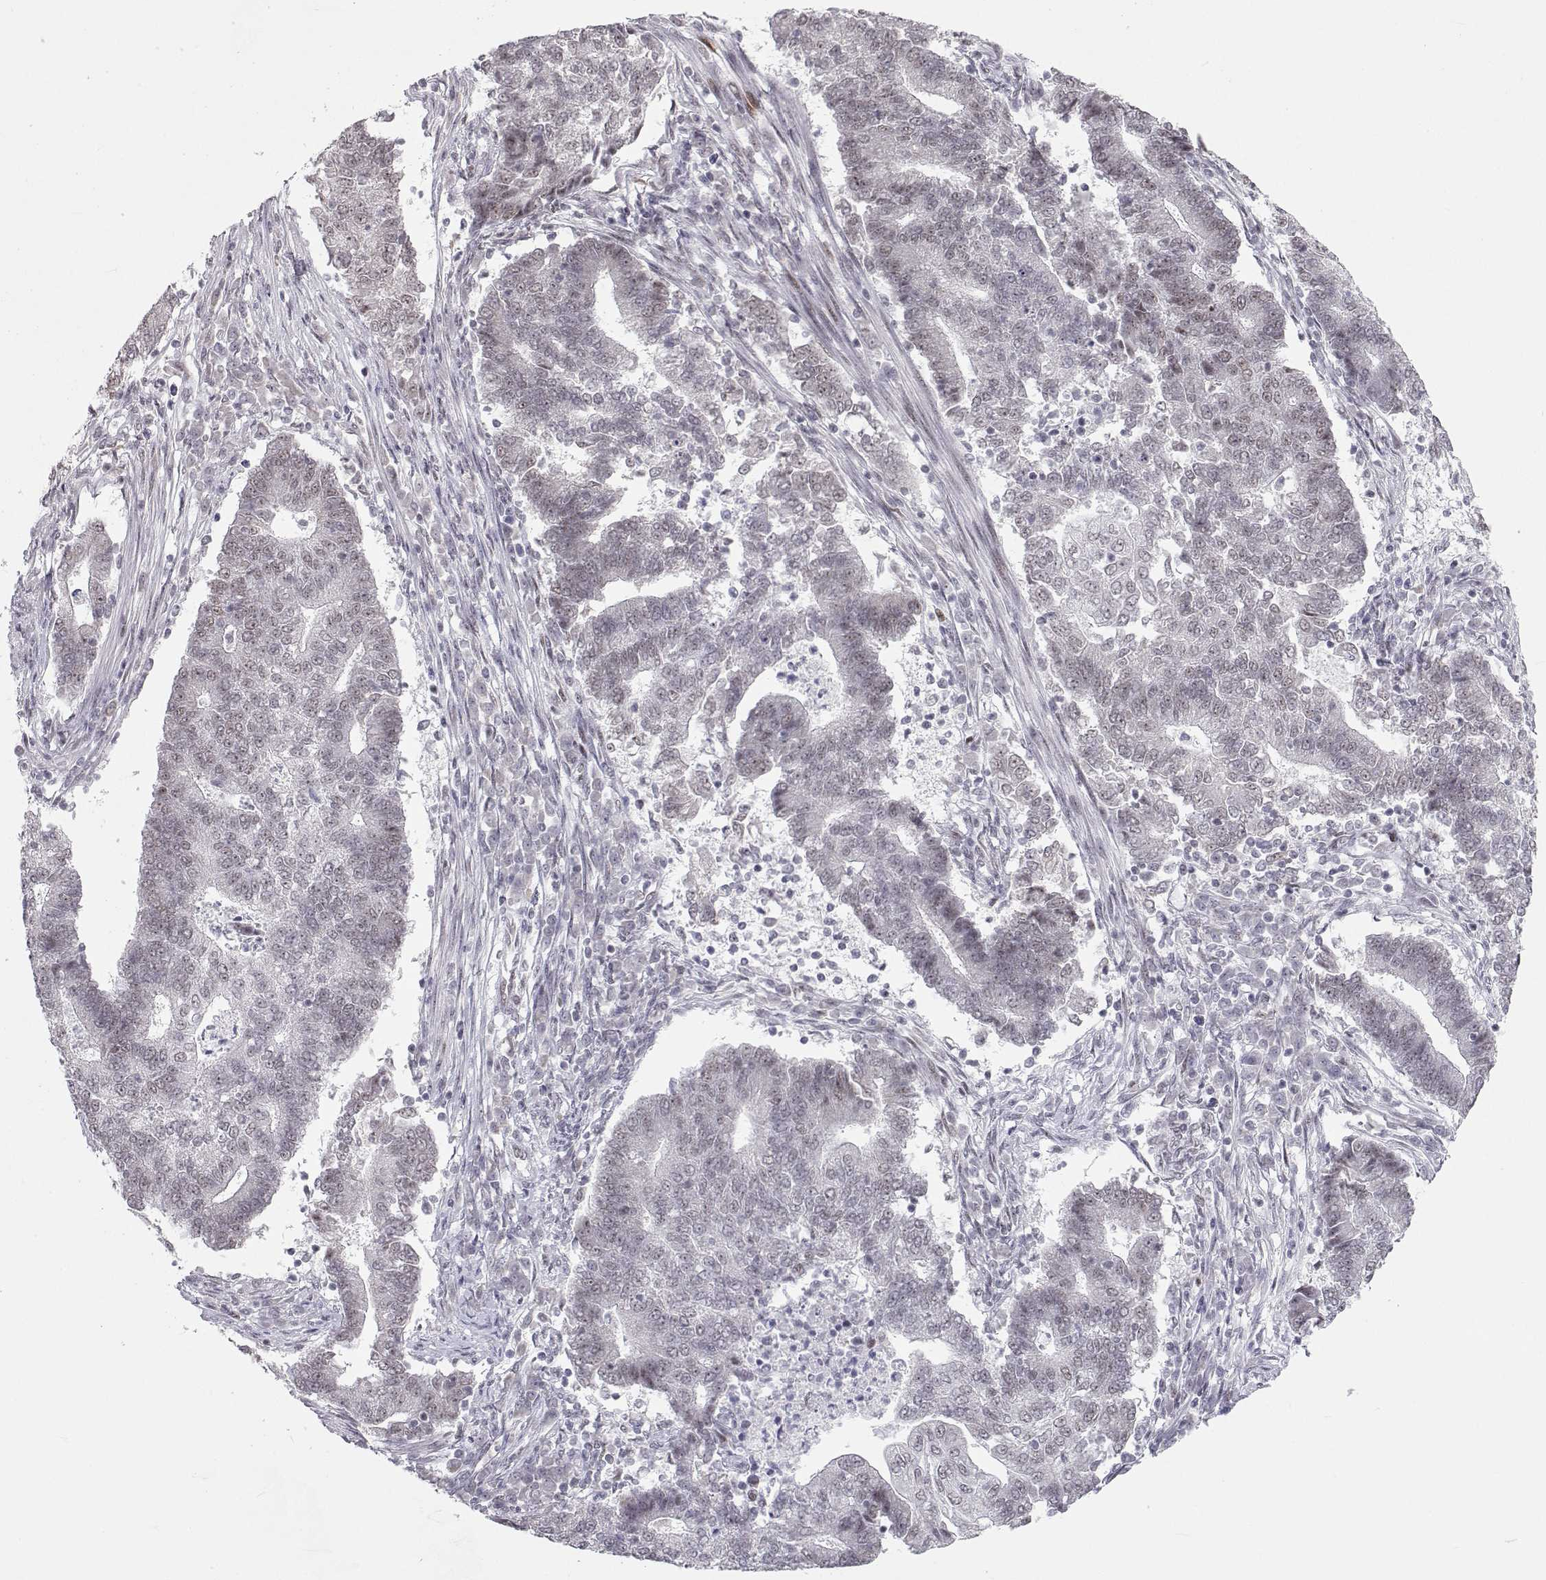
{"staining": {"intensity": "weak", "quantity": "<25%", "location": "nuclear"}, "tissue": "endometrial cancer", "cell_type": "Tumor cells", "image_type": "cancer", "snomed": [{"axis": "morphology", "description": "Adenocarcinoma, NOS"}, {"axis": "topography", "description": "Uterus"}, {"axis": "topography", "description": "Endometrium"}], "caption": "High power microscopy photomicrograph of an immunohistochemistry photomicrograph of endometrial cancer (adenocarcinoma), revealing no significant positivity in tumor cells.", "gene": "SIX6", "patient": {"sex": "female", "age": 54}}